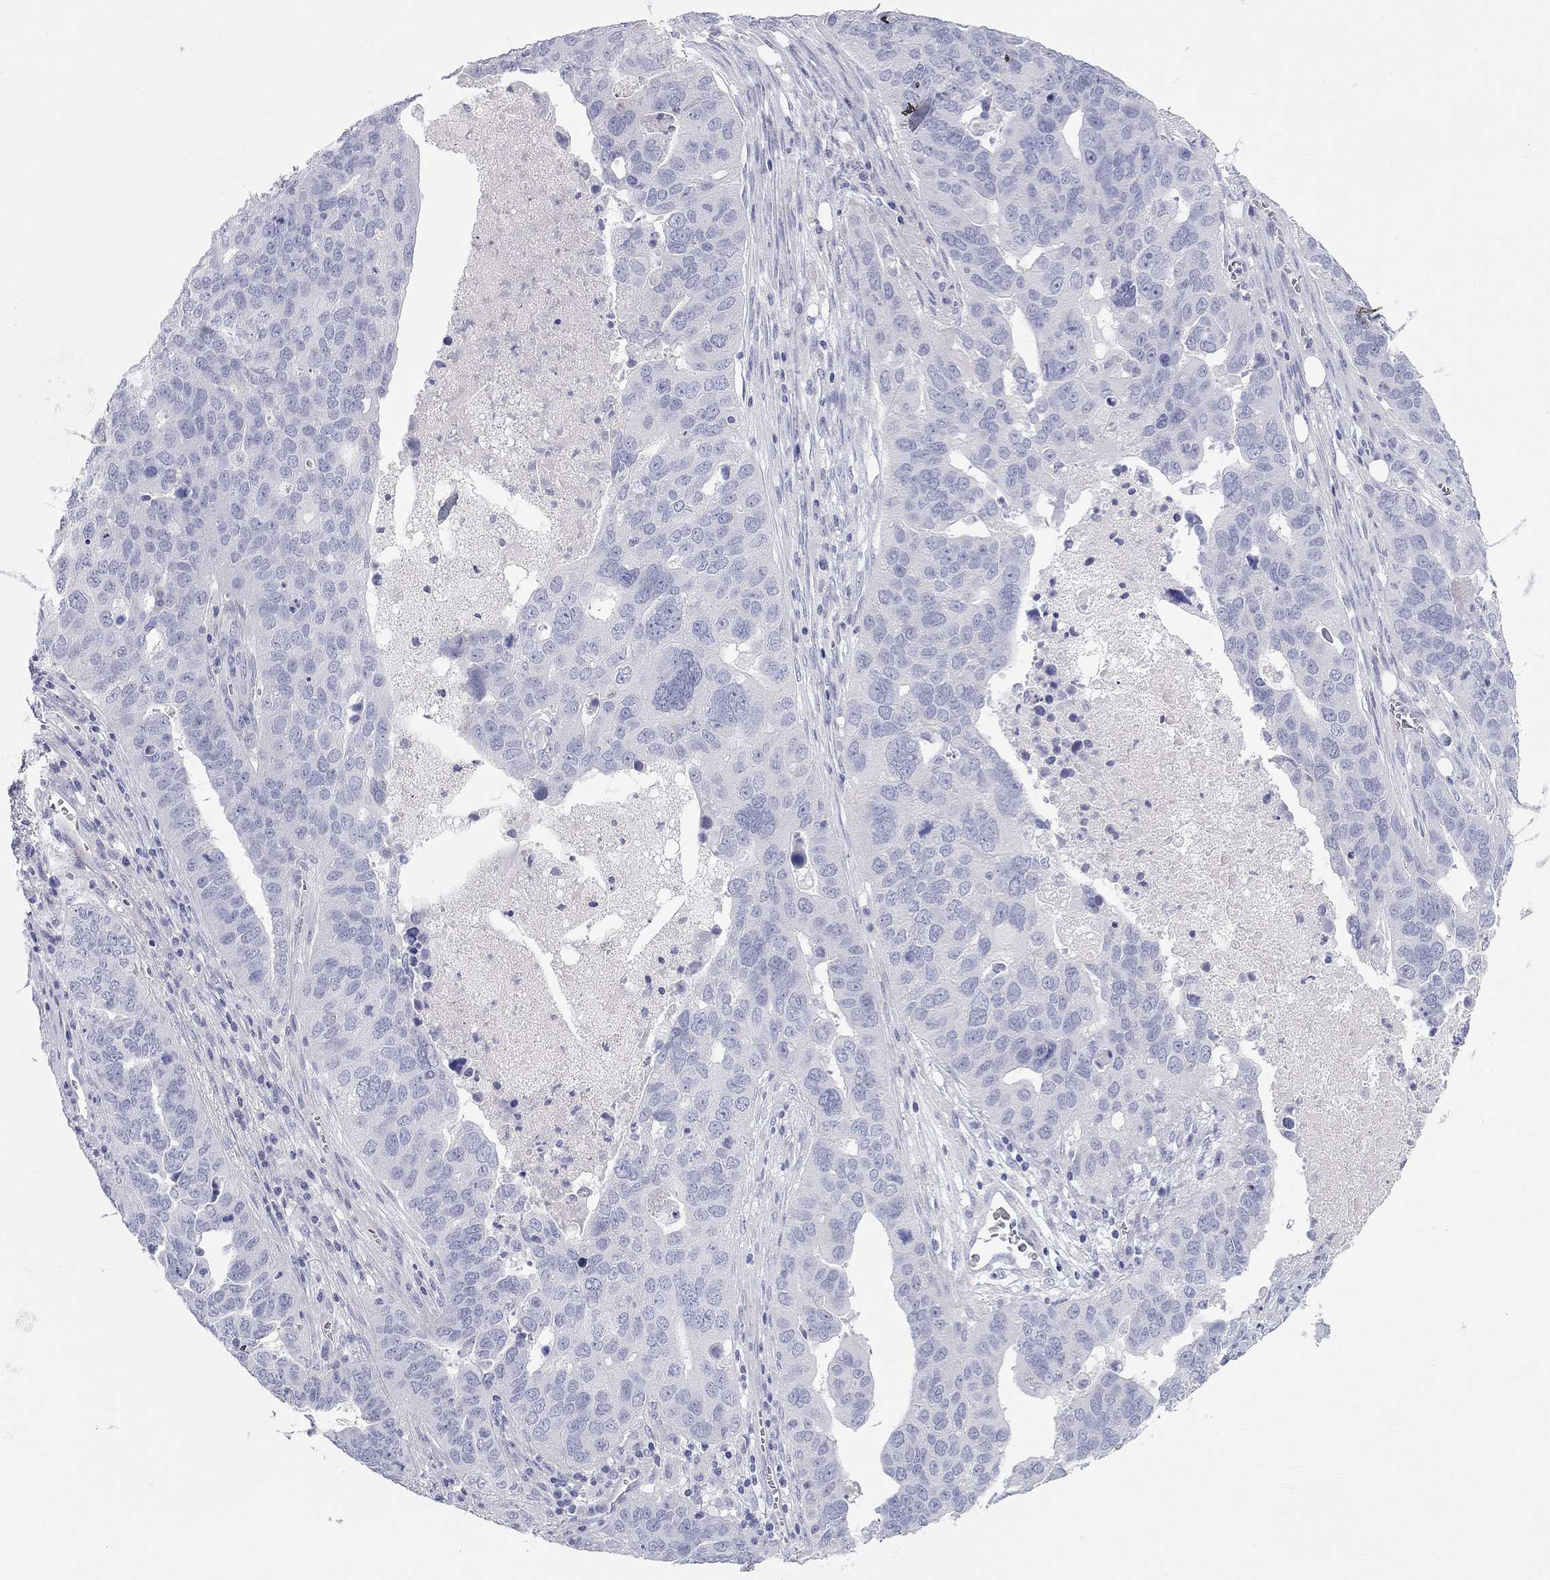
{"staining": {"intensity": "negative", "quantity": "none", "location": "none"}, "tissue": "ovarian cancer", "cell_type": "Tumor cells", "image_type": "cancer", "snomed": [{"axis": "morphology", "description": "Carcinoma, endometroid"}, {"axis": "topography", "description": "Soft tissue"}, {"axis": "topography", "description": "Ovary"}], "caption": "The histopathology image demonstrates no staining of tumor cells in endometroid carcinoma (ovarian).", "gene": "PCDHGC5", "patient": {"sex": "female", "age": 52}}